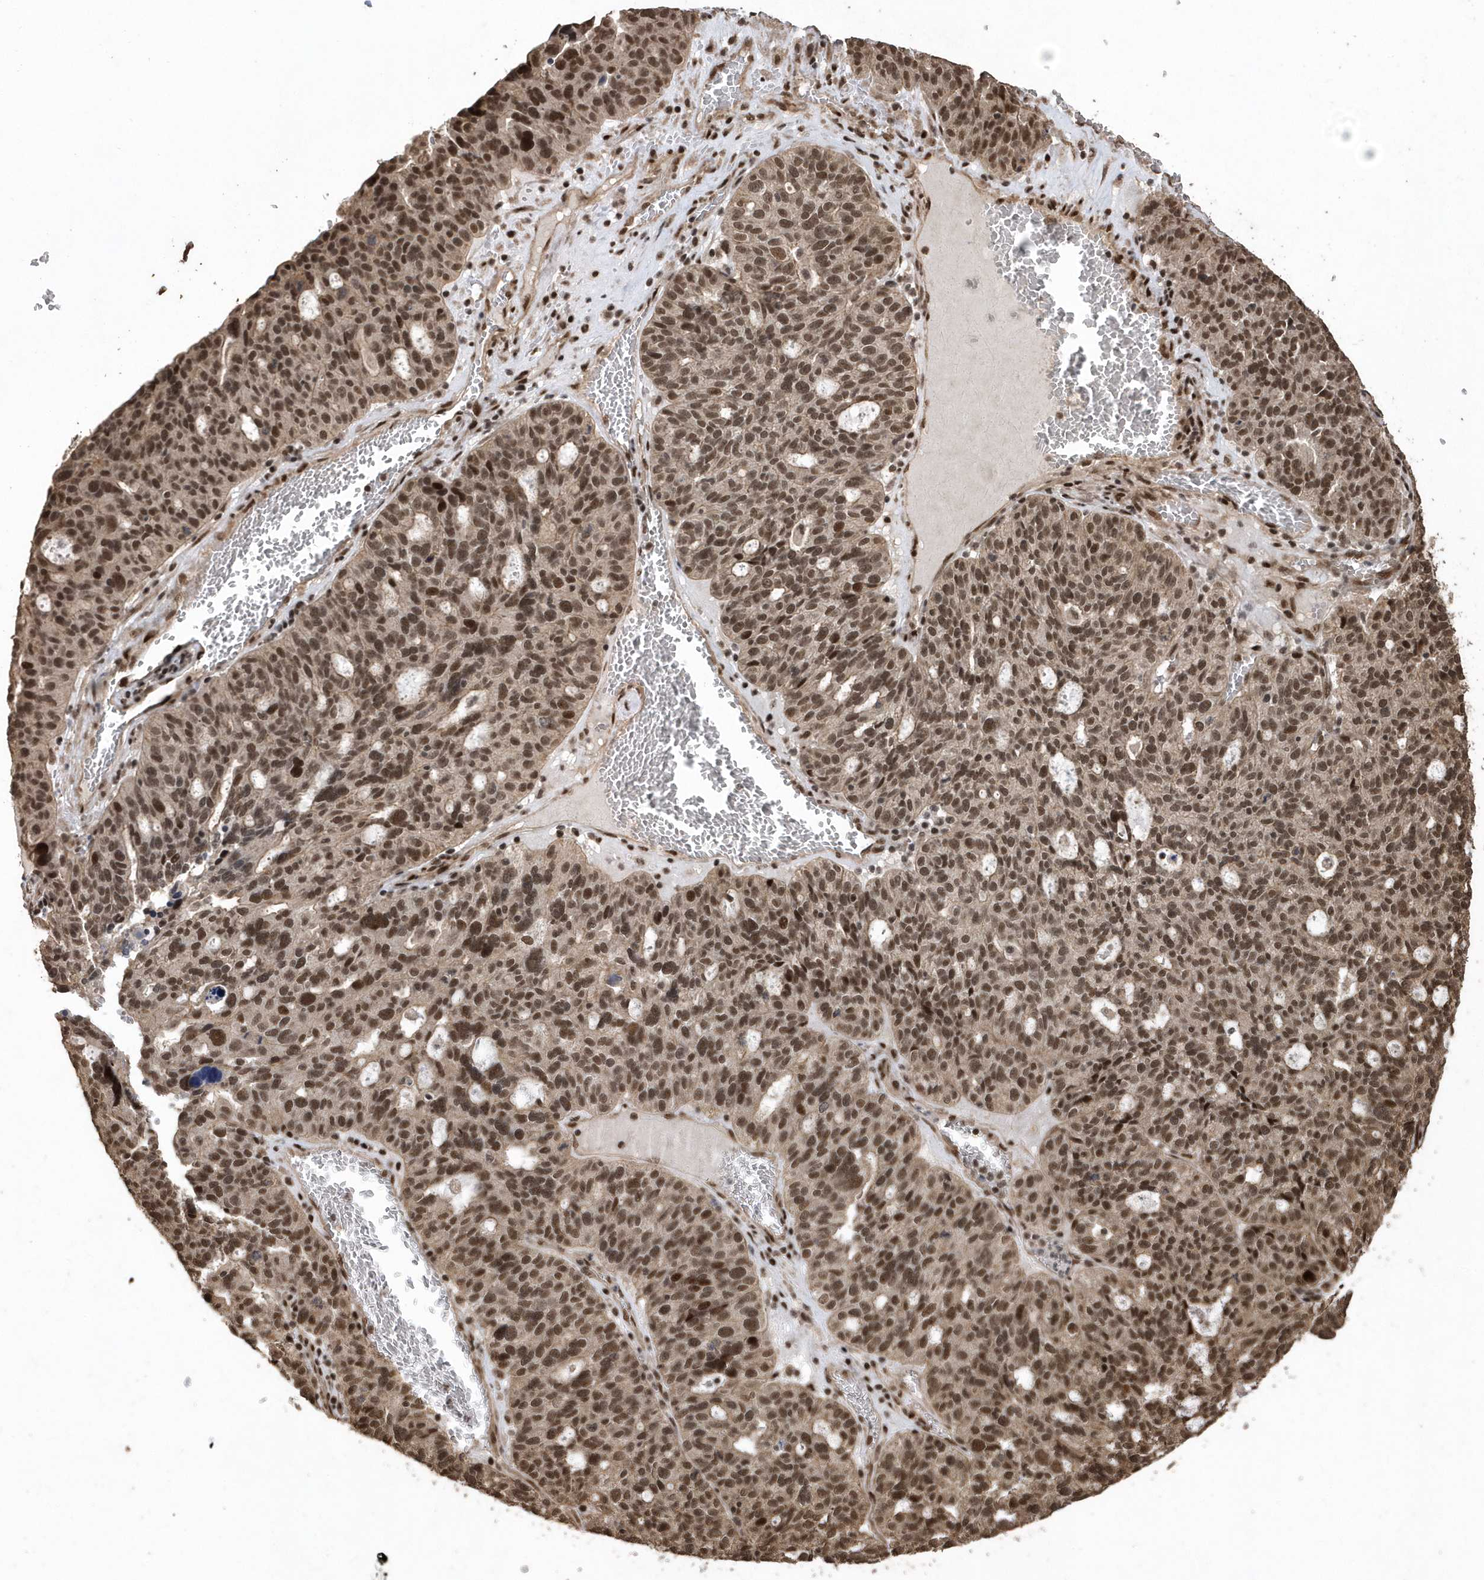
{"staining": {"intensity": "moderate", "quantity": ">75%", "location": "nuclear"}, "tissue": "ovarian cancer", "cell_type": "Tumor cells", "image_type": "cancer", "snomed": [{"axis": "morphology", "description": "Cystadenocarcinoma, serous, NOS"}, {"axis": "topography", "description": "Ovary"}], "caption": "IHC photomicrograph of serous cystadenocarcinoma (ovarian) stained for a protein (brown), which reveals medium levels of moderate nuclear staining in approximately >75% of tumor cells.", "gene": "INTS12", "patient": {"sex": "female", "age": 59}}